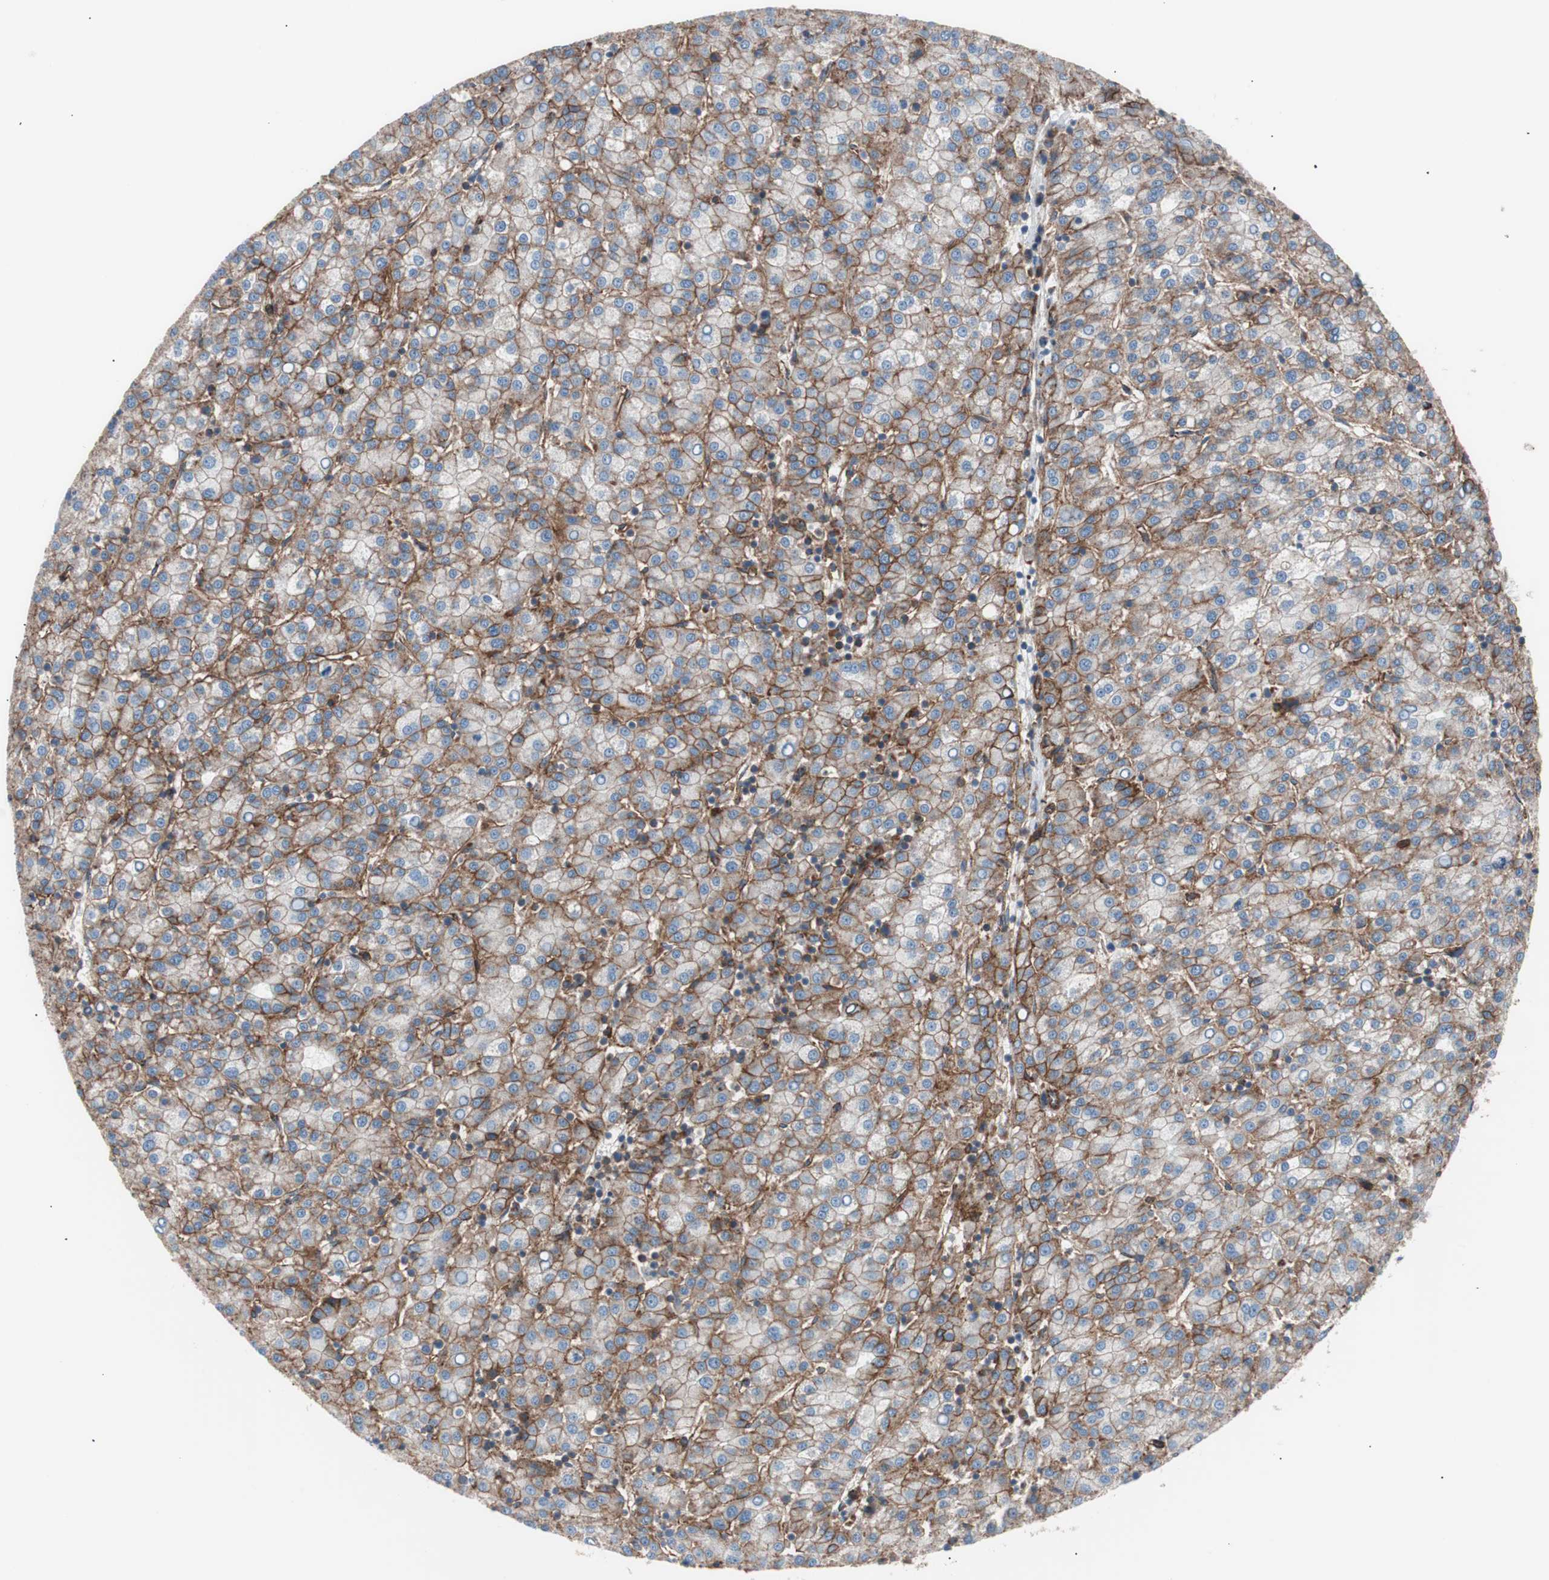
{"staining": {"intensity": "strong", "quantity": ">75%", "location": "cytoplasmic/membranous"}, "tissue": "liver cancer", "cell_type": "Tumor cells", "image_type": "cancer", "snomed": [{"axis": "morphology", "description": "Carcinoma, Hepatocellular, NOS"}, {"axis": "topography", "description": "Liver"}], "caption": "A histopathology image of human liver cancer stained for a protein reveals strong cytoplasmic/membranous brown staining in tumor cells. (IHC, brightfield microscopy, high magnification).", "gene": "FLOT2", "patient": {"sex": "female", "age": 58}}